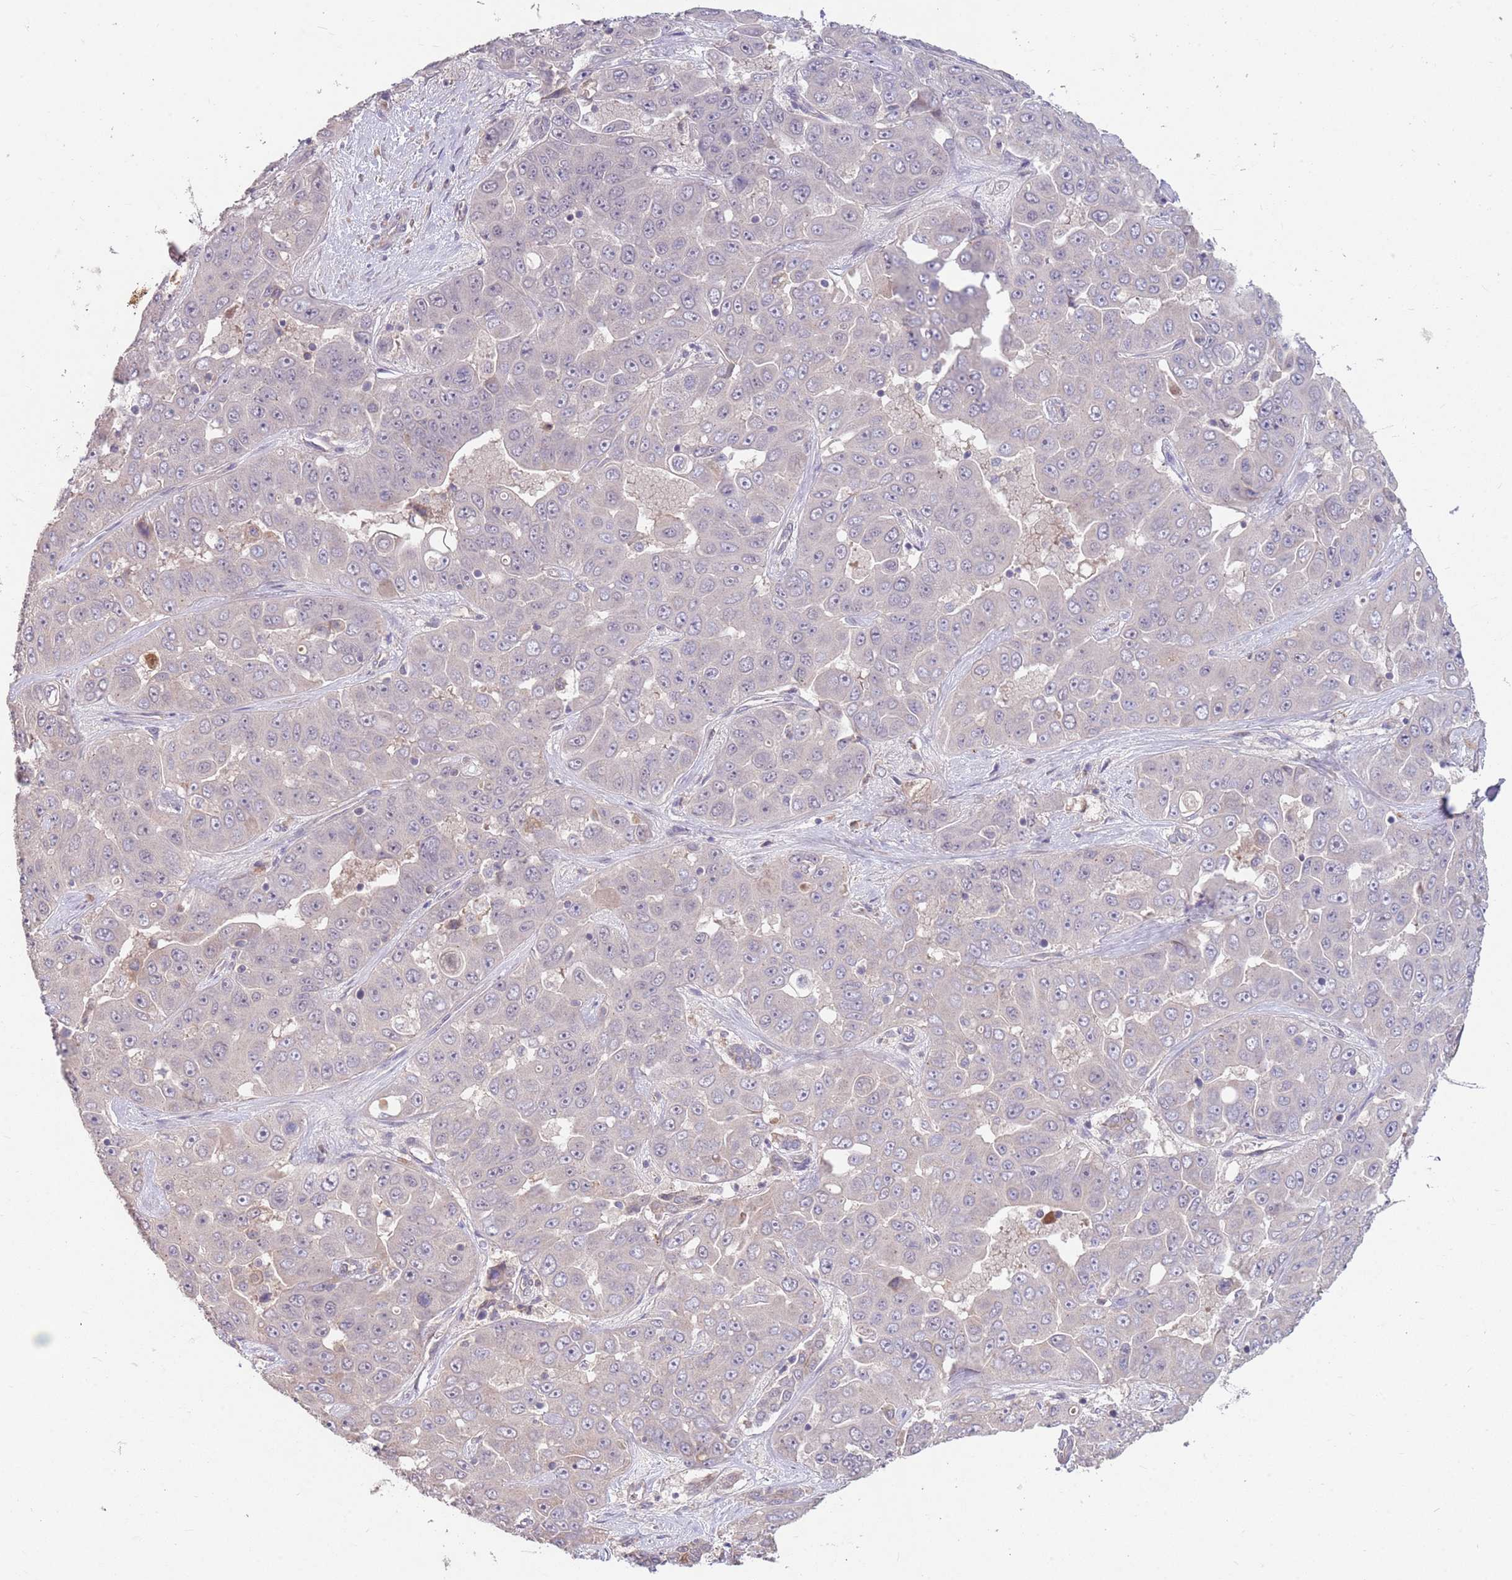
{"staining": {"intensity": "negative", "quantity": "none", "location": "none"}, "tissue": "liver cancer", "cell_type": "Tumor cells", "image_type": "cancer", "snomed": [{"axis": "morphology", "description": "Cholangiocarcinoma"}, {"axis": "topography", "description": "Liver"}], "caption": "Tumor cells are negative for brown protein staining in liver cancer.", "gene": "MEI1", "patient": {"sex": "female", "age": 52}}